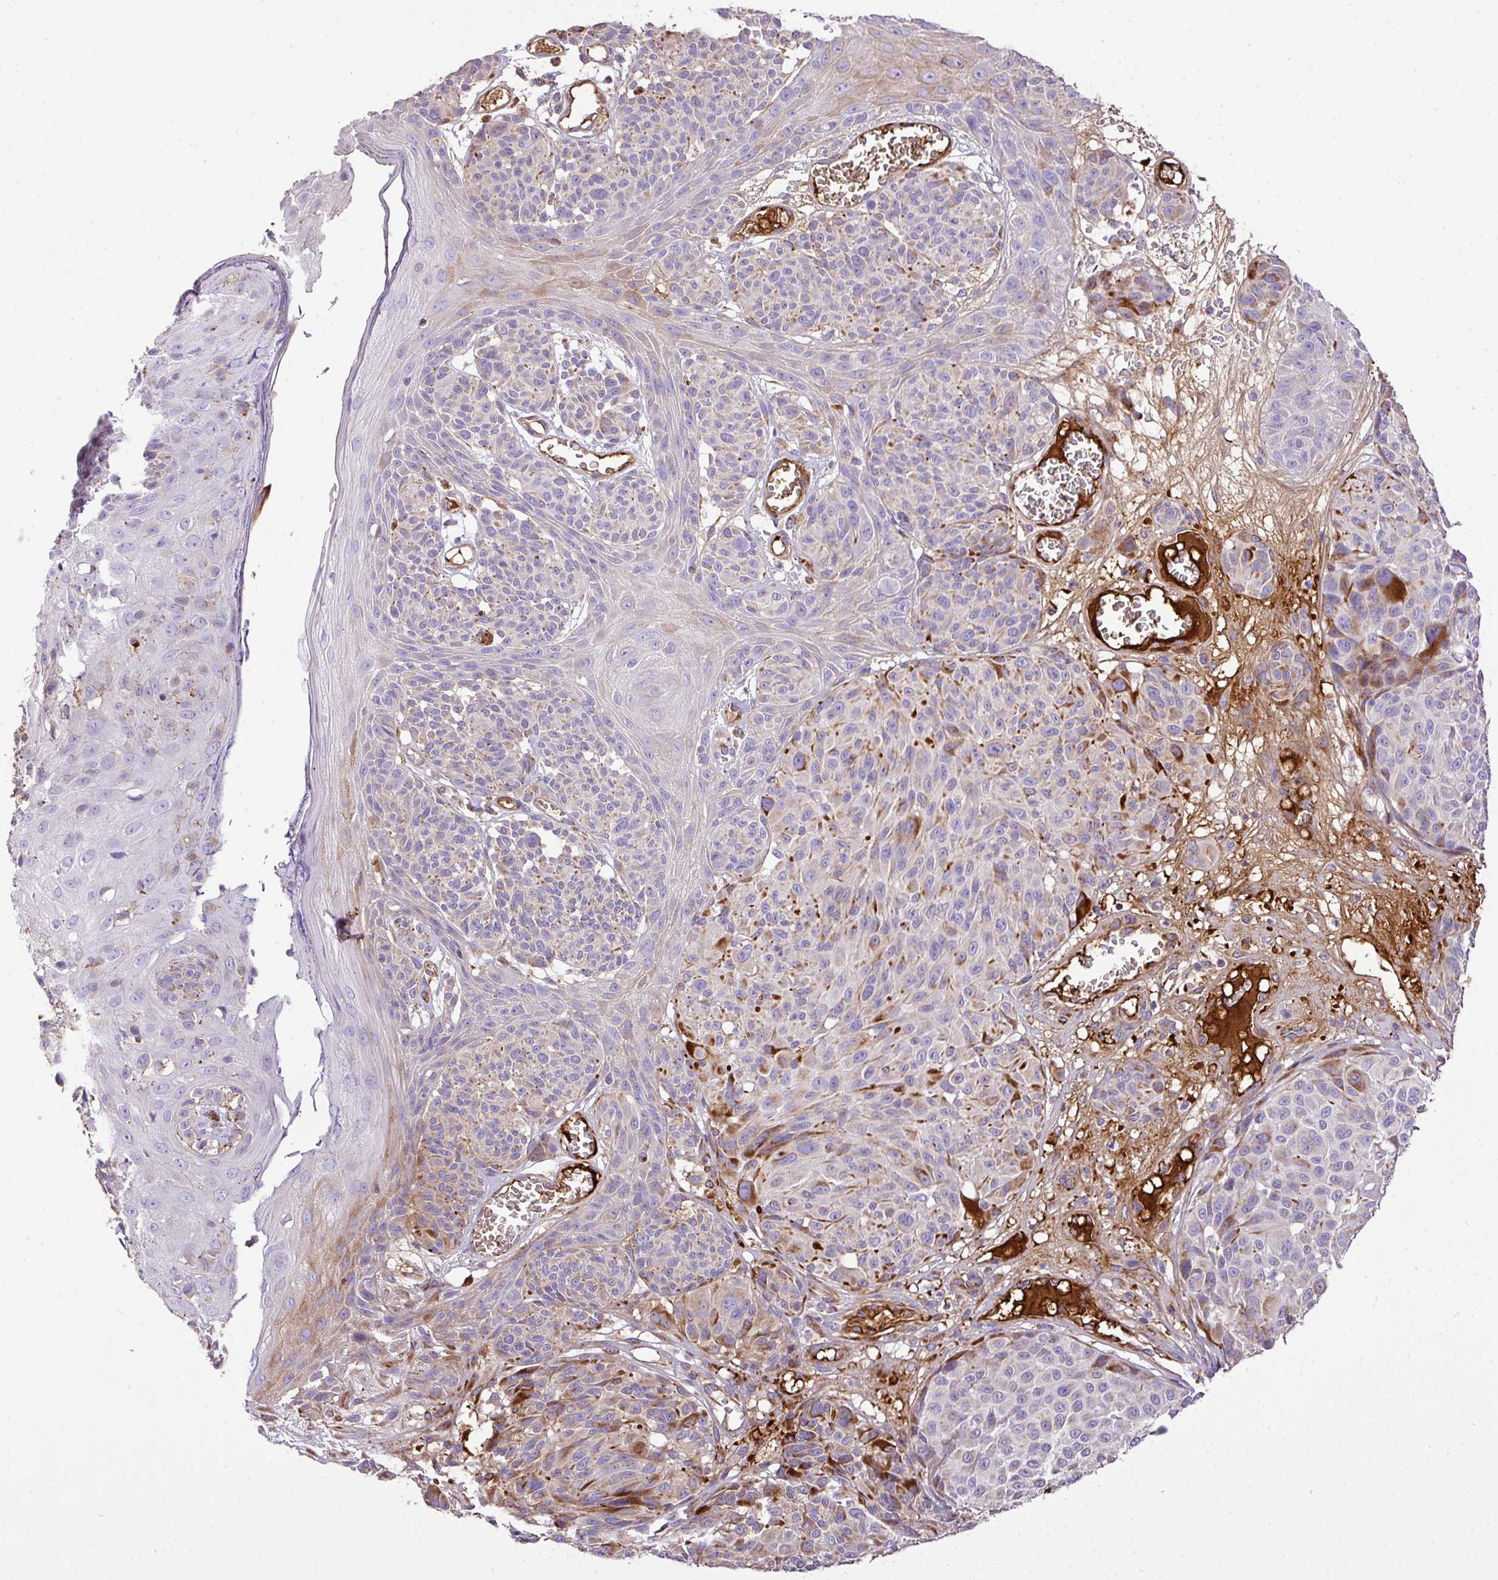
{"staining": {"intensity": "moderate", "quantity": "<25%", "location": "cytoplasmic/membranous"}, "tissue": "melanoma", "cell_type": "Tumor cells", "image_type": "cancer", "snomed": [{"axis": "morphology", "description": "Malignant melanoma, NOS"}, {"axis": "topography", "description": "Skin"}], "caption": "Human melanoma stained with a protein marker reveals moderate staining in tumor cells.", "gene": "CTXN2", "patient": {"sex": "male", "age": 83}}